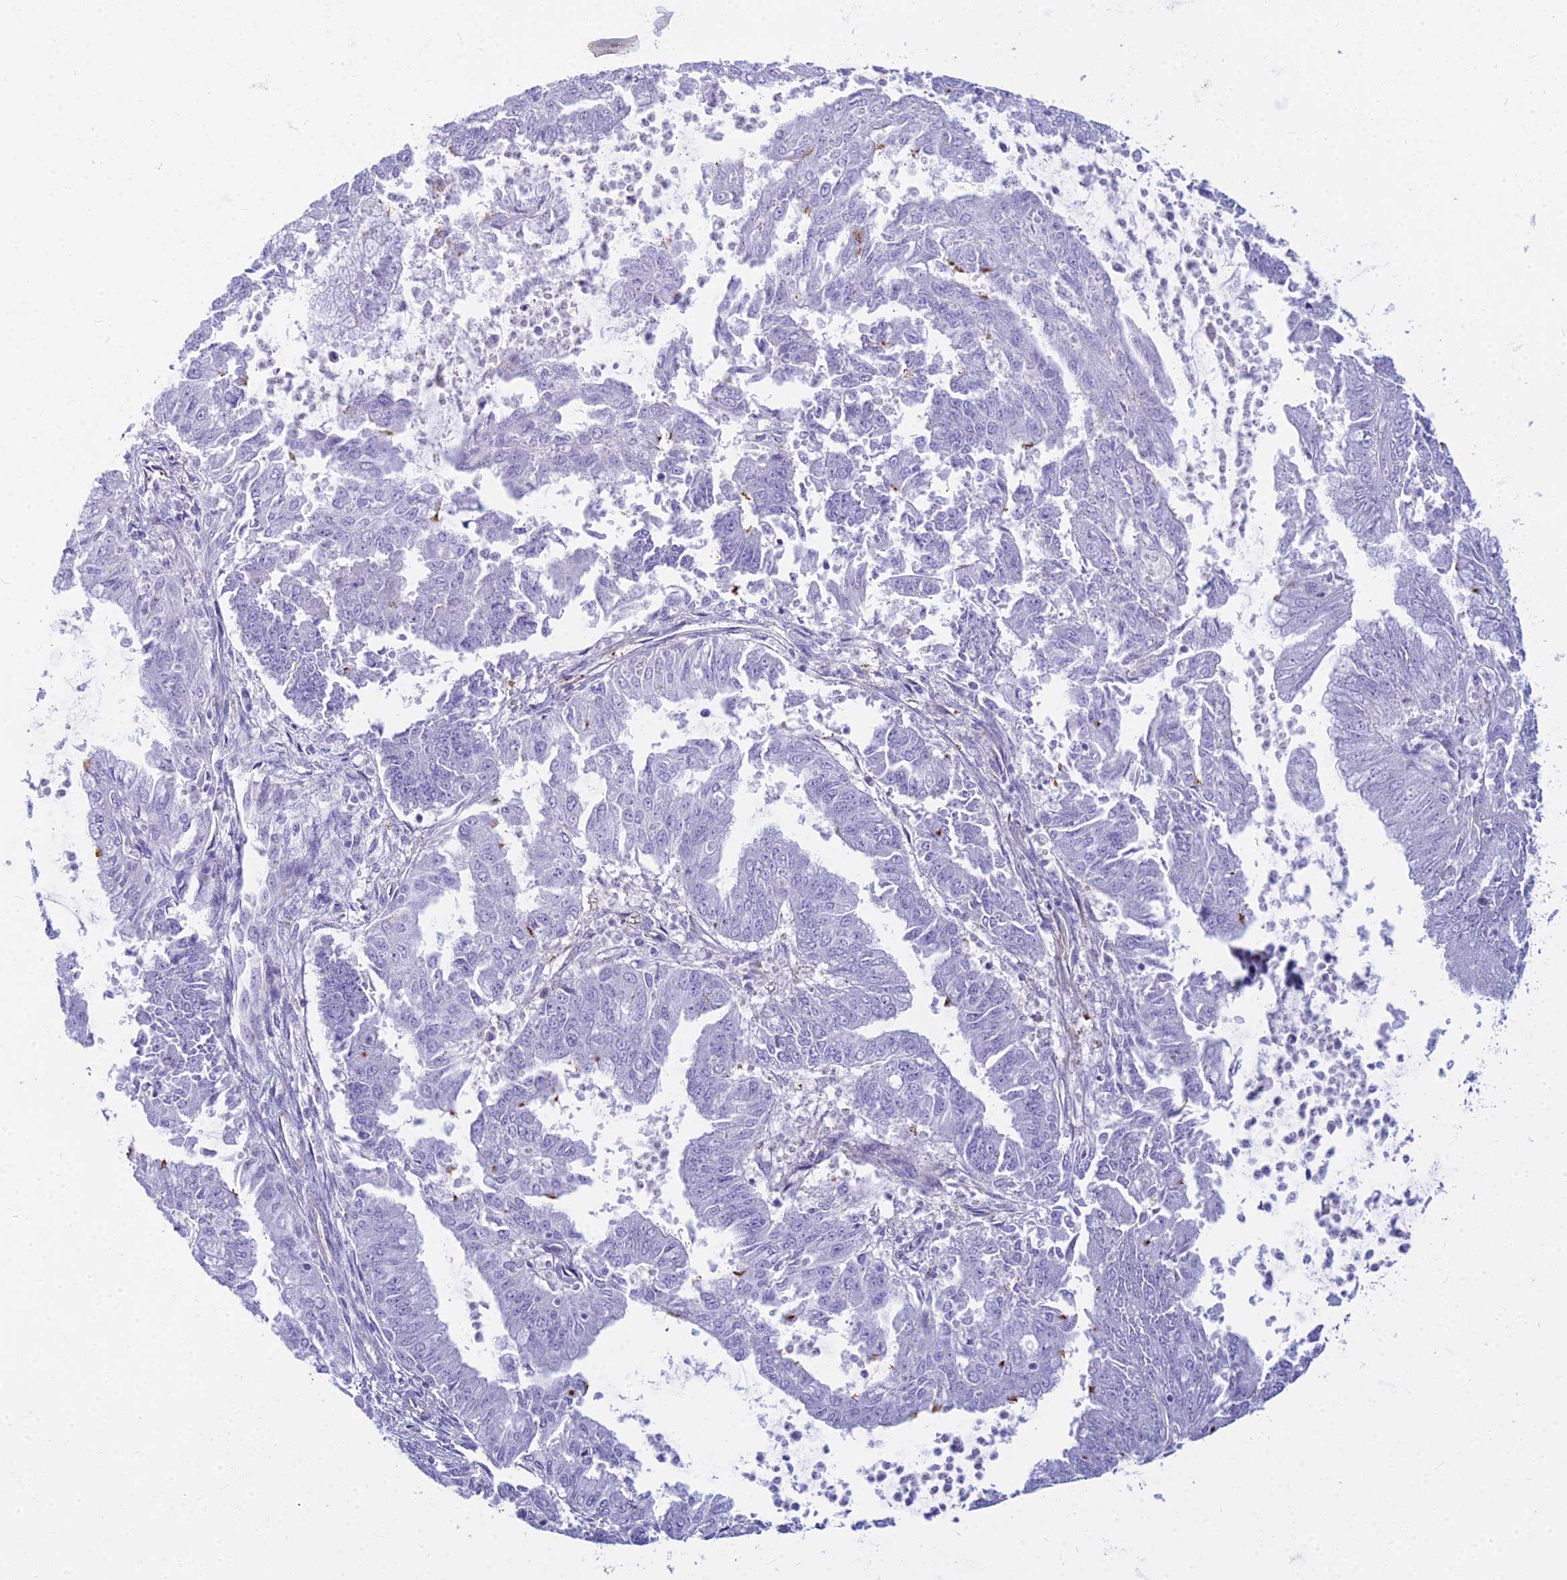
{"staining": {"intensity": "negative", "quantity": "none", "location": "none"}, "tissue": "endometrial cancer", "cell_type": "Tumor cells", "image_type": "cancer", "snomed": [{"axis": "morphology", "description": "Adenocarcinoma, NOS"}, {"axis": "topography", "description": "Endometrium"}], "caption": "The micrograph demonstrates no significant positivity in tumor cells of endometrial cancer.", "gene": "EVI2A", "patient": {"sex": "female", "age": 73}}